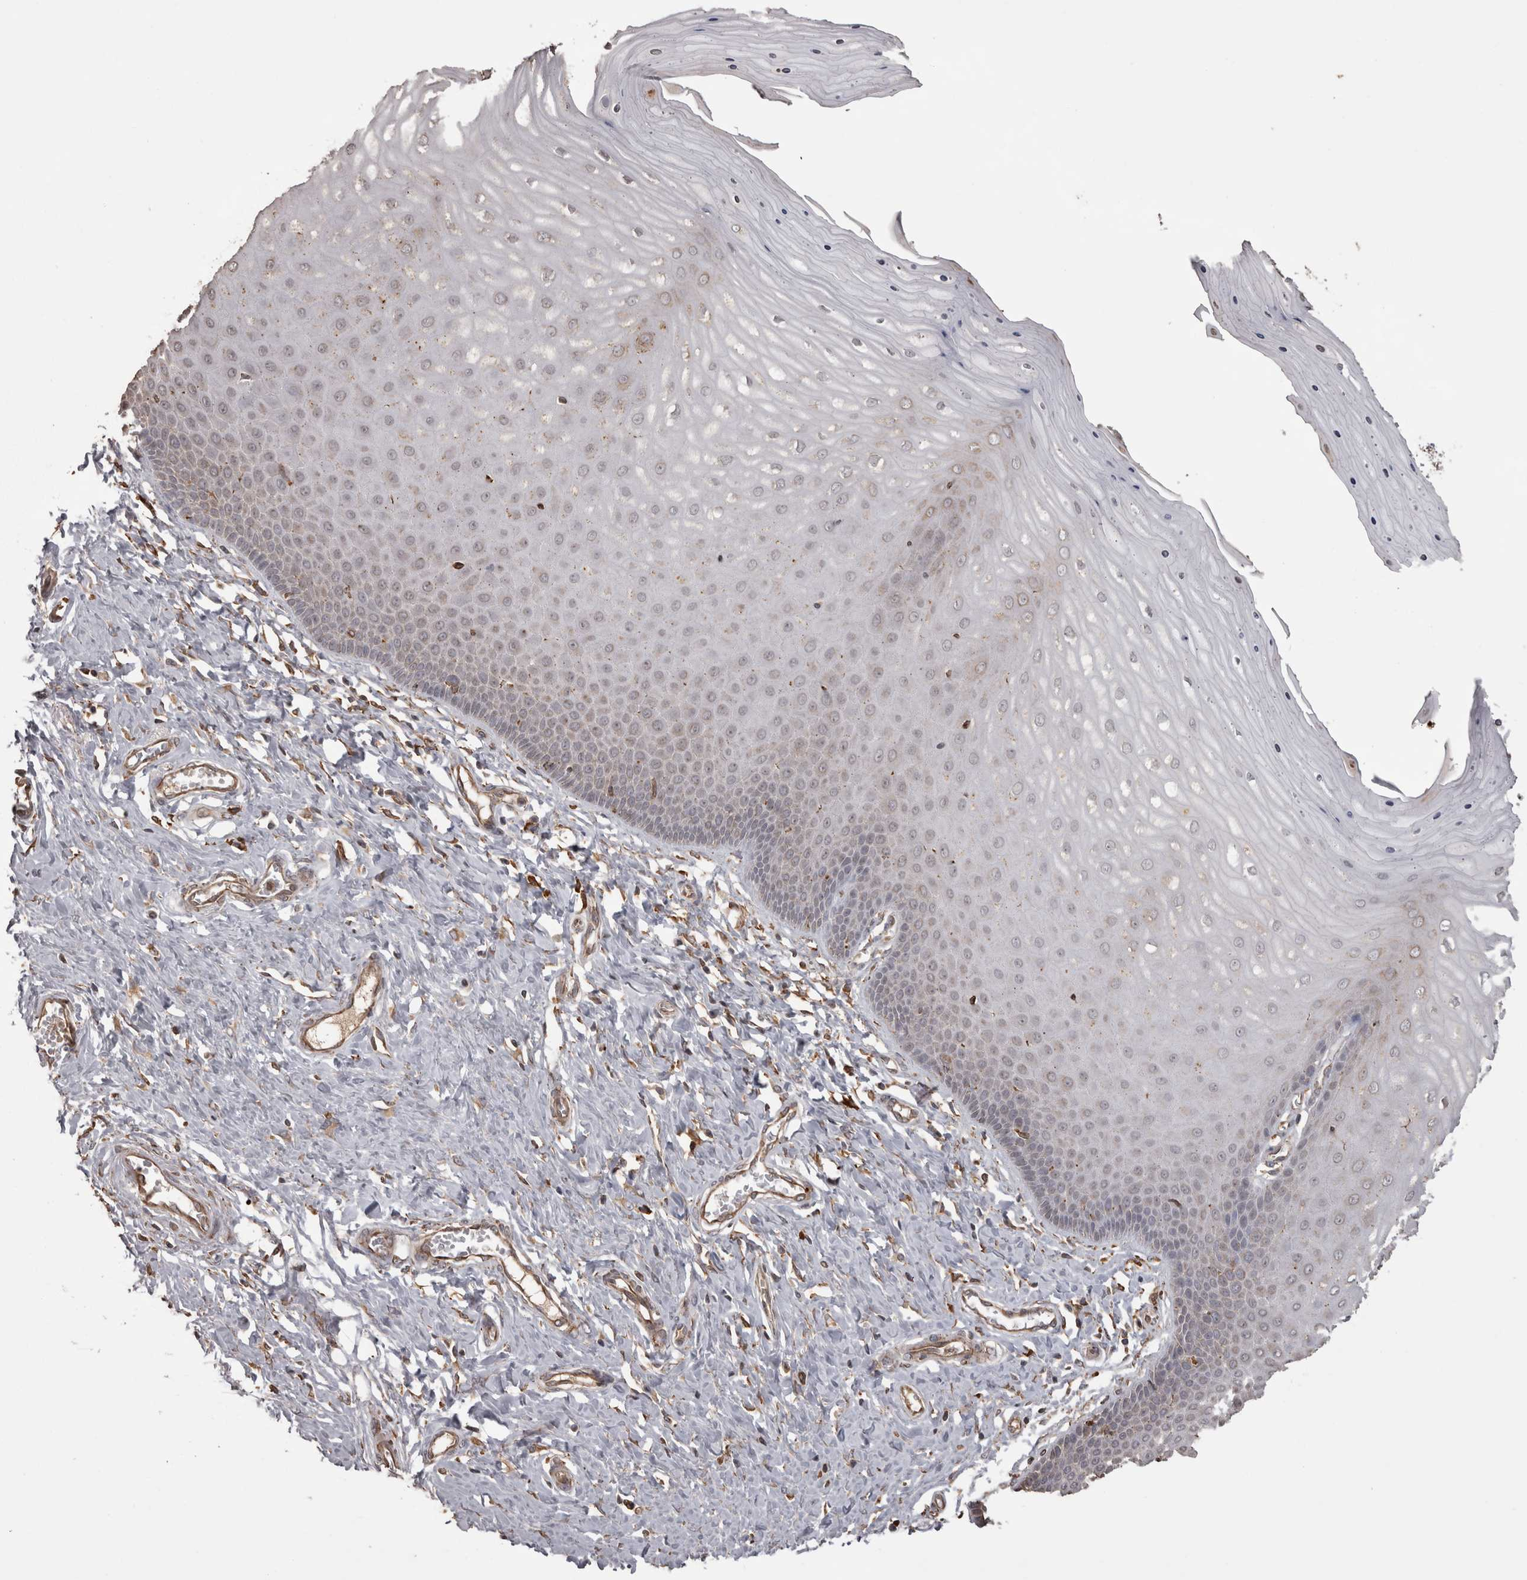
{"staining": {"intensity": "weak", "quantity": "25%-75%", "location": "cytoplasmic/membranous"}, "tissue": "cervix", "cell_type": "Squamous epithelial cells", "image_type": "normal", "snomed": [{"axis": "morphology", "description": "Normal tissue, NOS"}, {"axis": "topography", "description": "Cervix"}], "caption": "Brown immunohistochemical staining in unremarkable human cervix exhibits weak cytoplasmic/membranous positivity in about 25%-75% of squamous epithelial cells.", "gene": "PON2", "patient": {"sex": "female", "age": 55}}